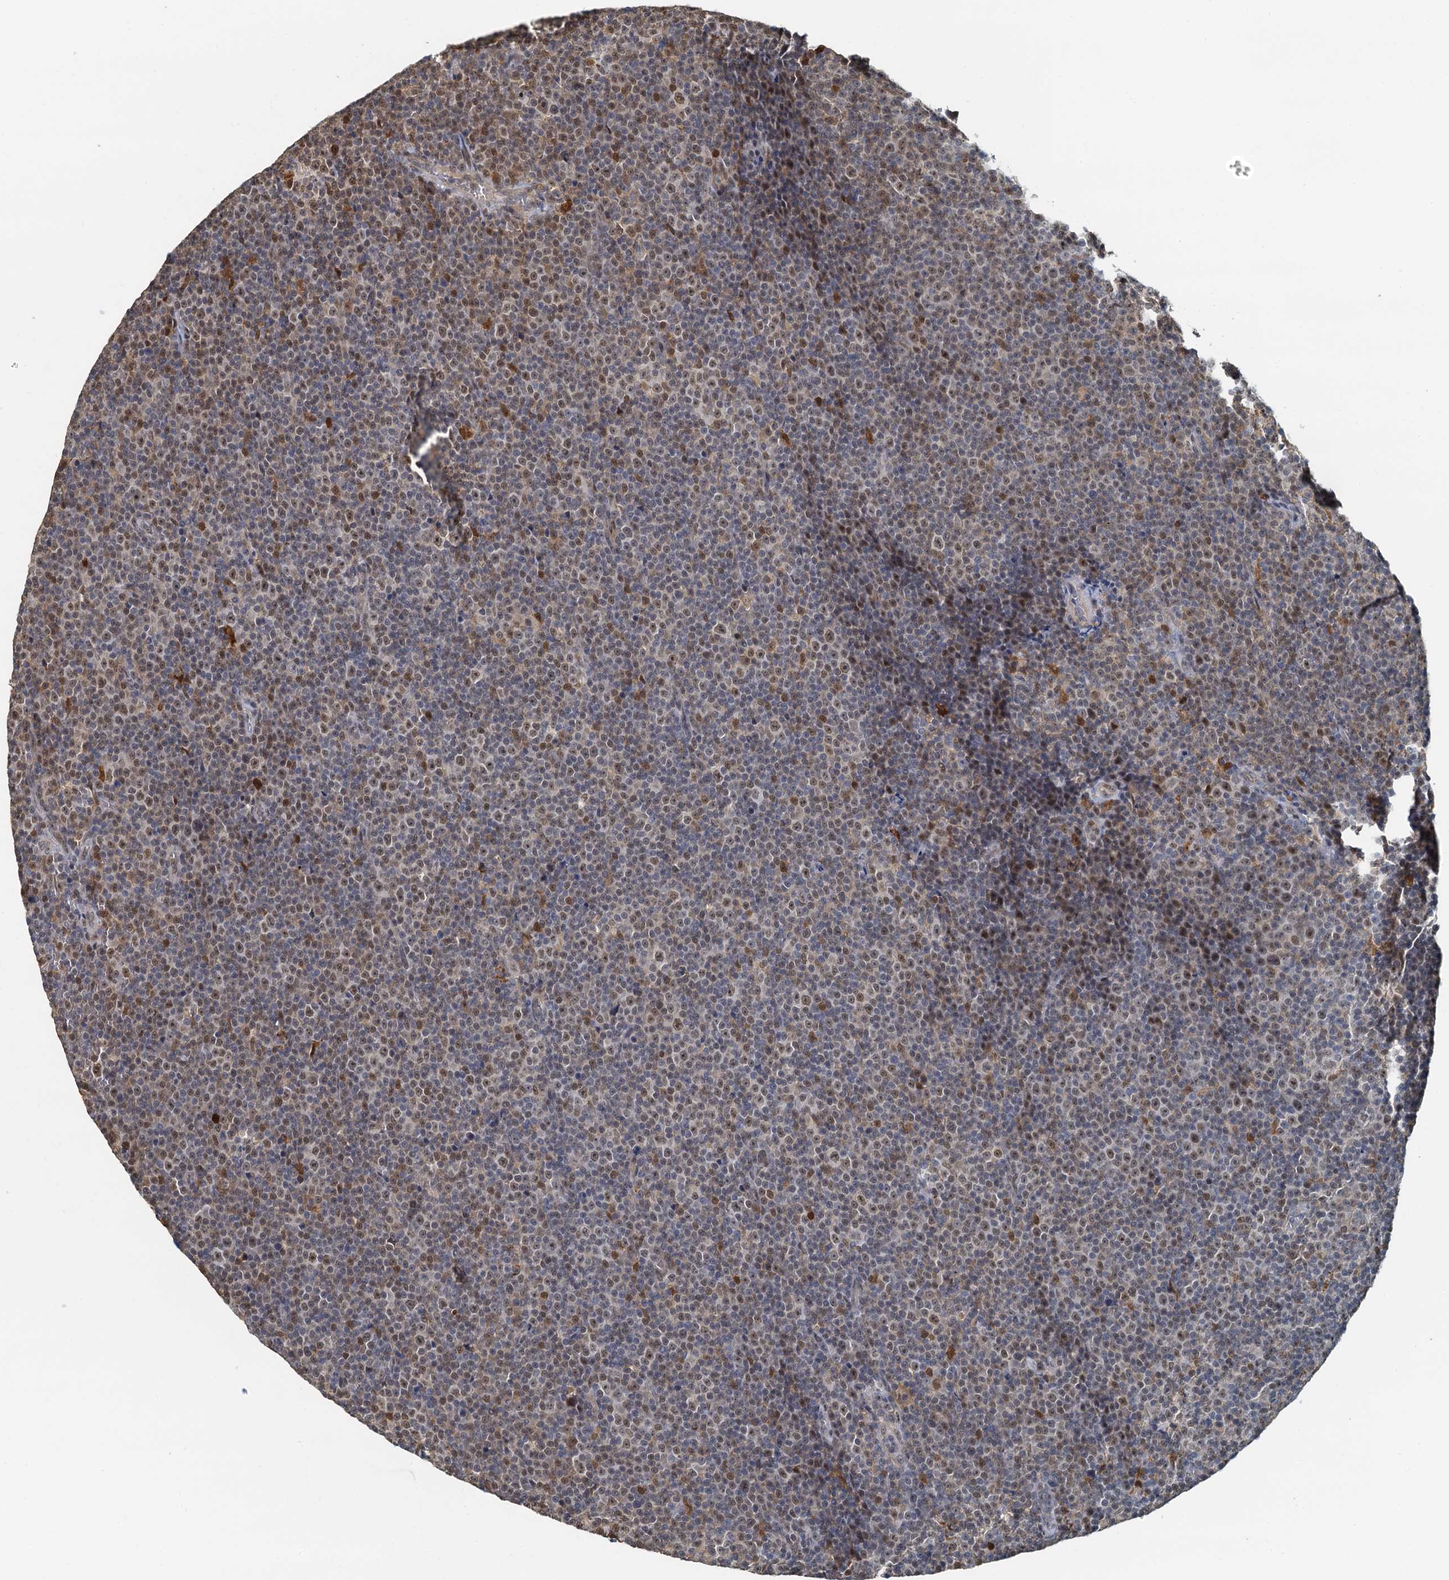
{"staining": {"intensity": "moderate", "quantity": "25%-75%", "location": "nuclear"}, "tissue": "lymphoma", "cell_type": "Tumor cells", "image_type": "cancer", "snomed": [{"axis": "morphology", "description": "Malignant lymphoma, non-Hodgkin's type, Low grade"}, {"axis": "topography", "description": "Lymph node"}], "caption": "This histopathology image exhibits immunohistochemistry (IHC) staining of human lymphoma, with medium moderate nuclear expression in approximately 25%-75% of tumor cells.", "gene": "SPINDOC", "patient": {"sex": "female", "age": 67}}